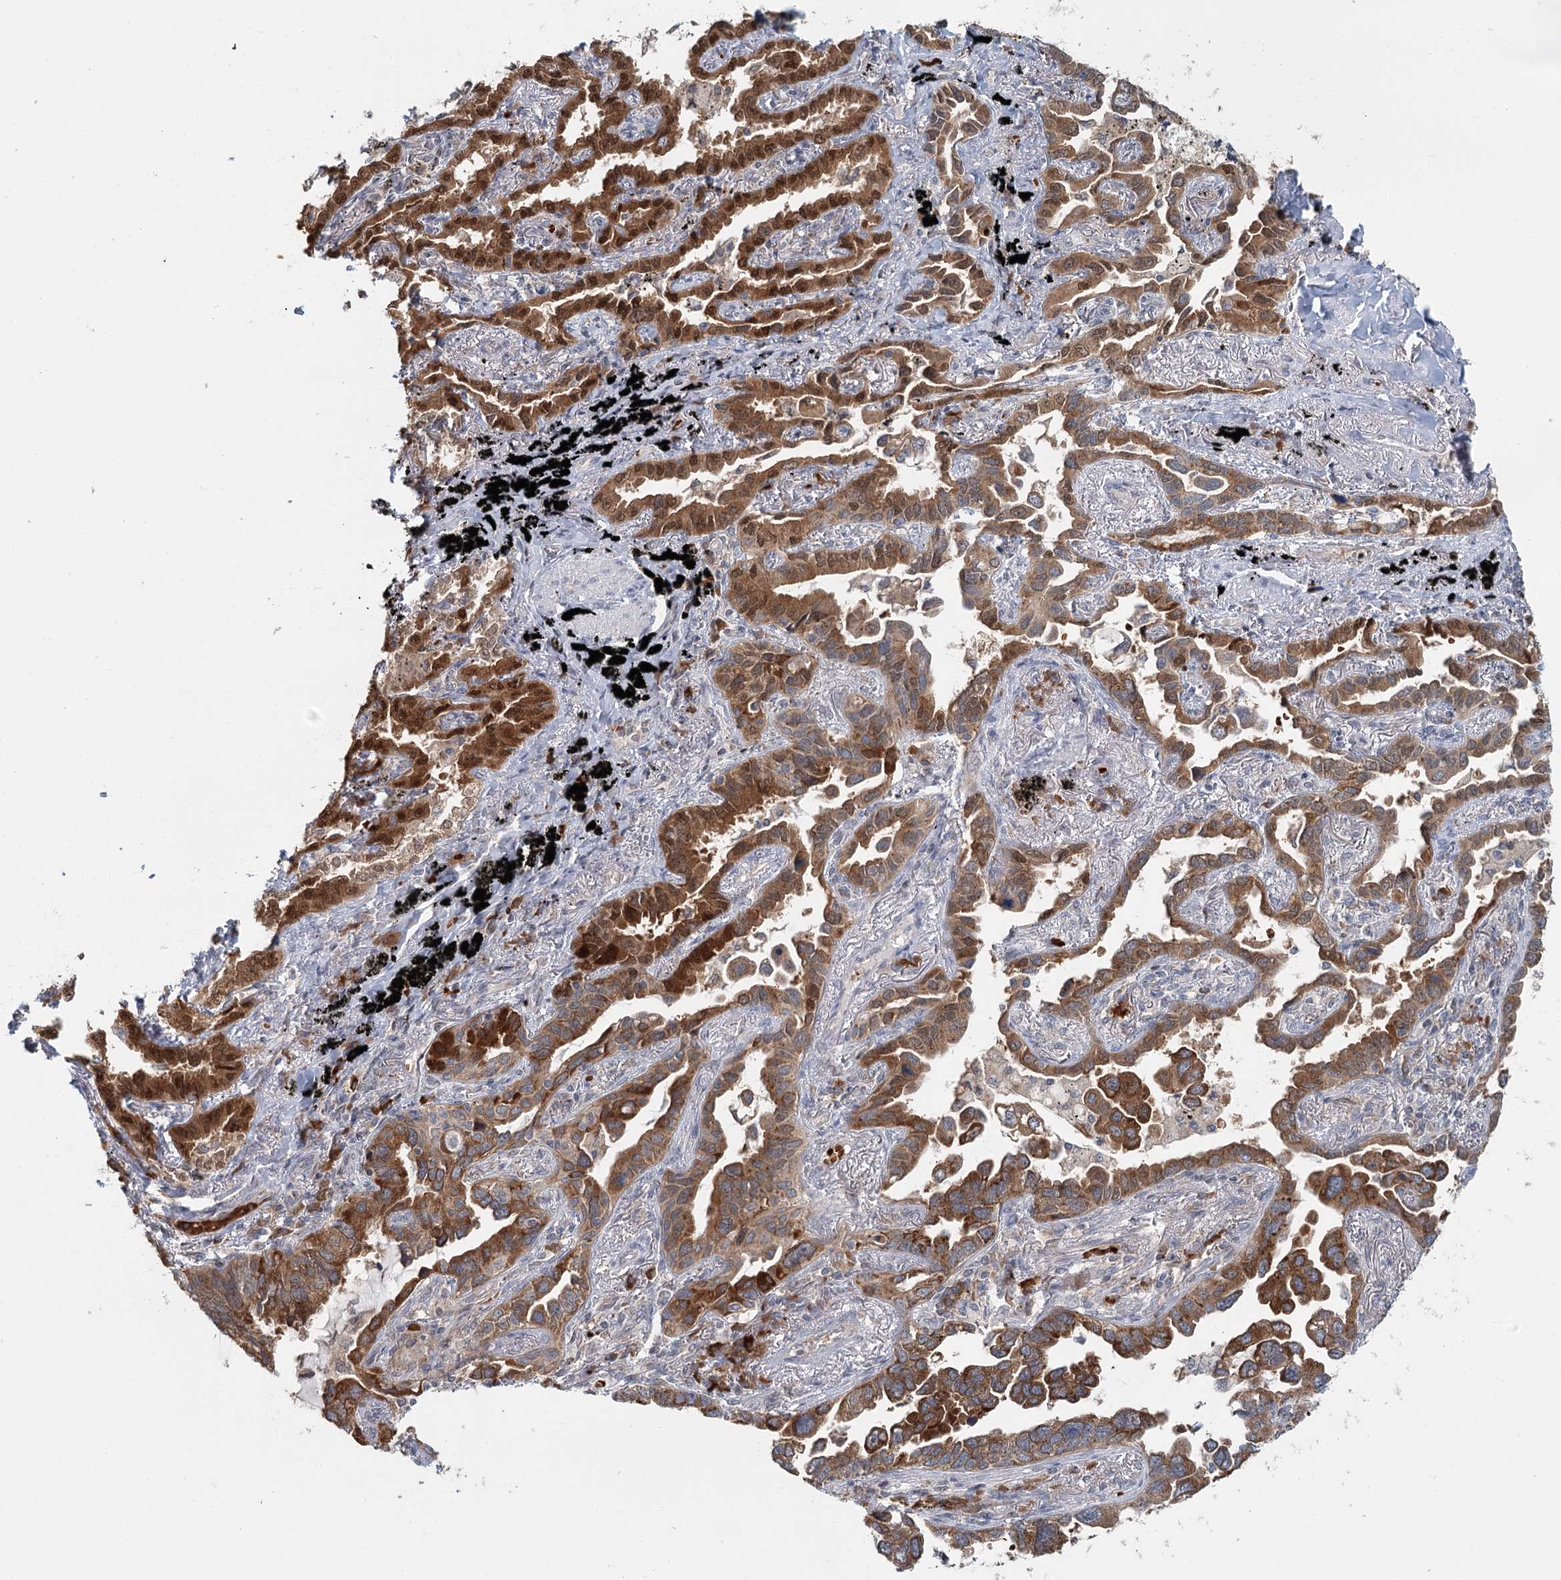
{"staining": {"intensity": "moderate", "quantity": ">75%", "location": "cytoplasmic/membranous,nuclear"}, "tissue": "lung cancer", "cell_type": "Tumor cells", "image_type": "cancer", "snomed": [{"axis": "morphology", "description": "Adenocarcinoma, NOS"}, {"axis": "topography", "description": "Lung"}], "caption": "Adenocarcinoma (lung) stained for a protein (brown) displays moderate cytoplasmic/membranous and nuclear positive staining in approximately >75% of tumor cells.", "gene": "ADK", "patient": {"sex": "male", "age": 67}}